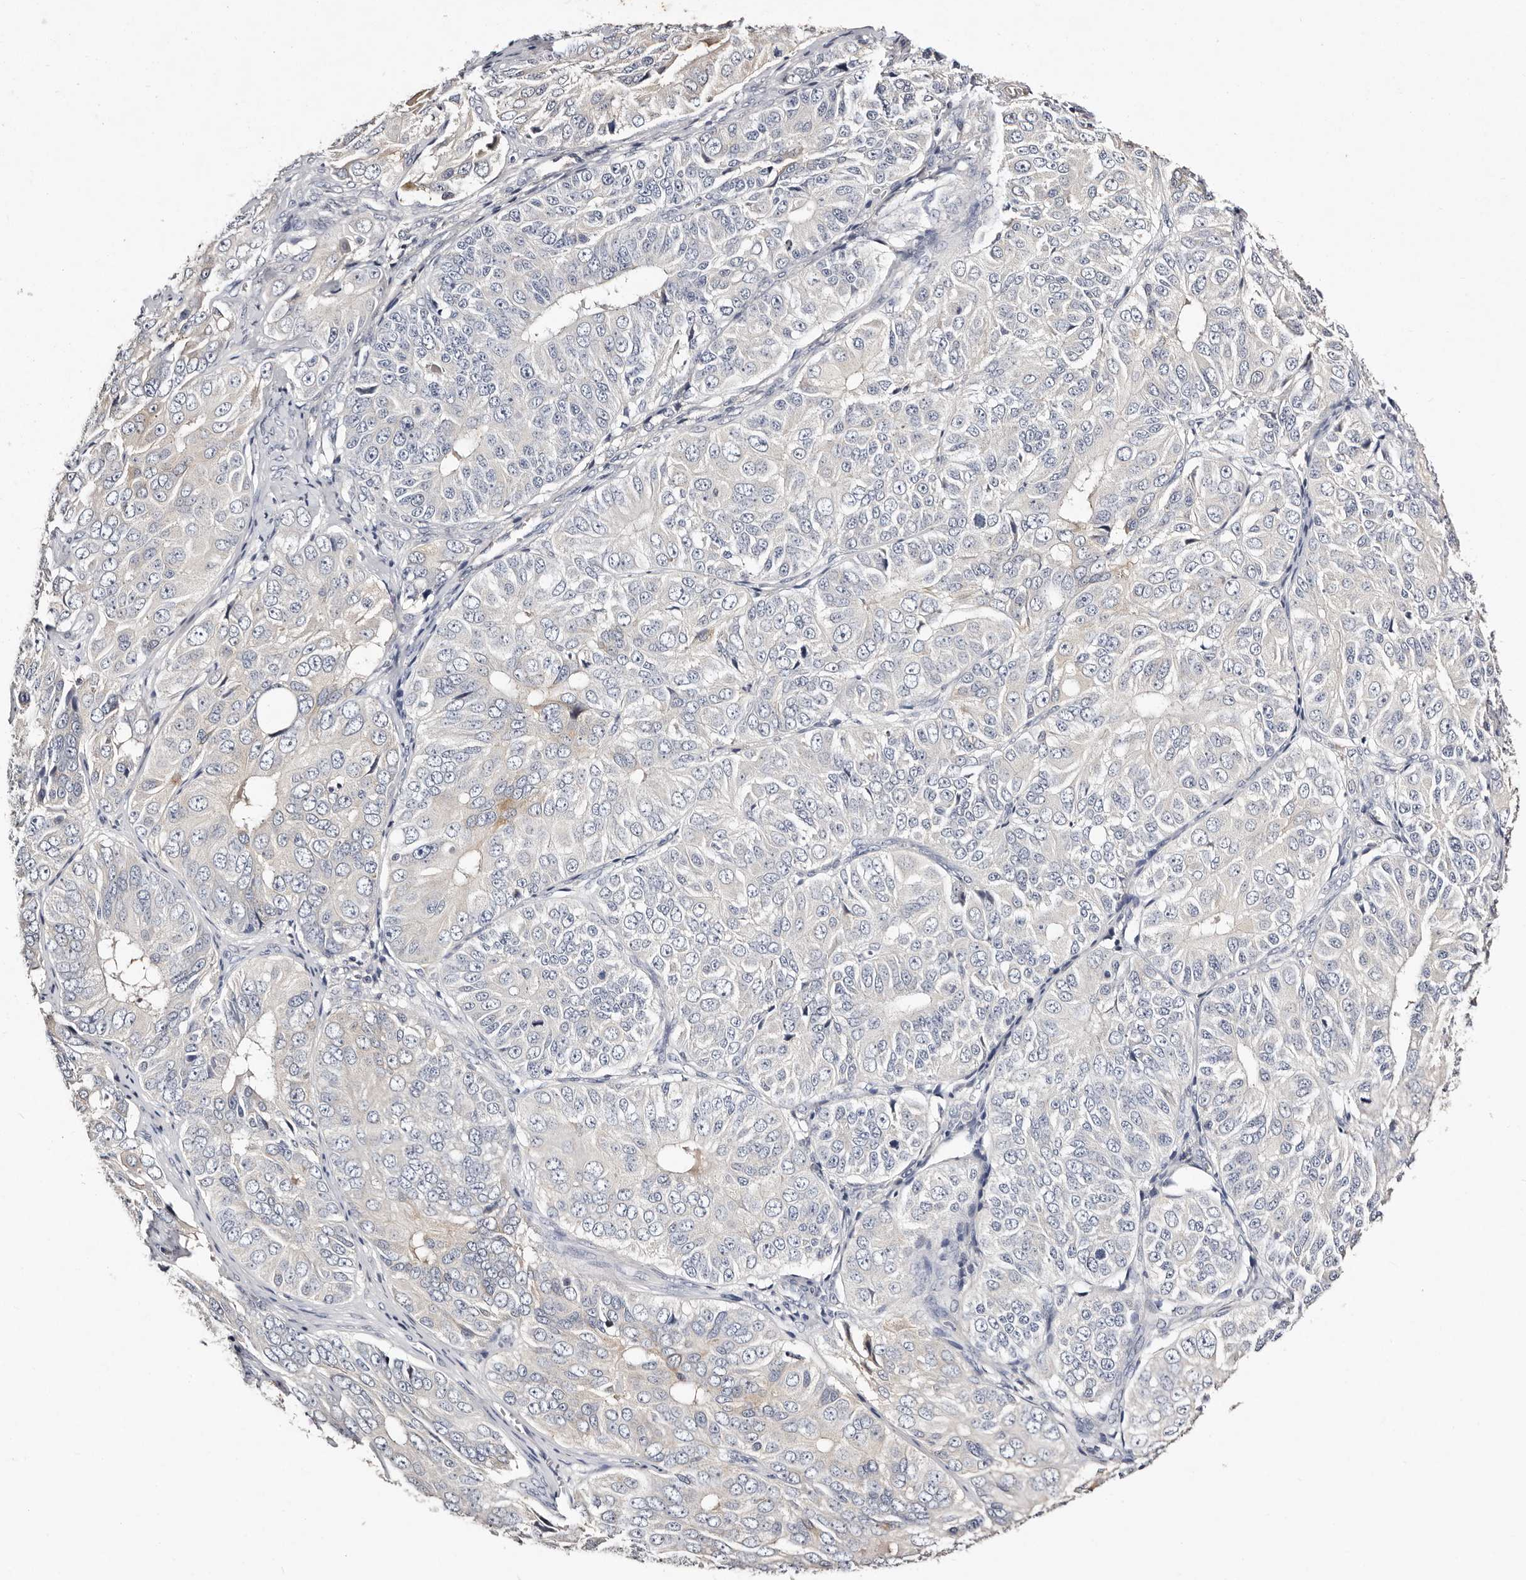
{"staining": {"intensity": "negative", "quantity": "none", "location": "none"}, "tissue": "ovarian cancer", "cell_type": "Tumor cells", "image_type": "cancer", "snomed": [{"axis": "morphology", "description": "Carcinoma, endometroid"}, {"axis": "topography", "description": "Ovary"}], "caption": "Tumor cells are negative for protein expression in human ovarian cancer.", "gene": "MRPS33", "patient": {"sex": "female", "age": 51}}